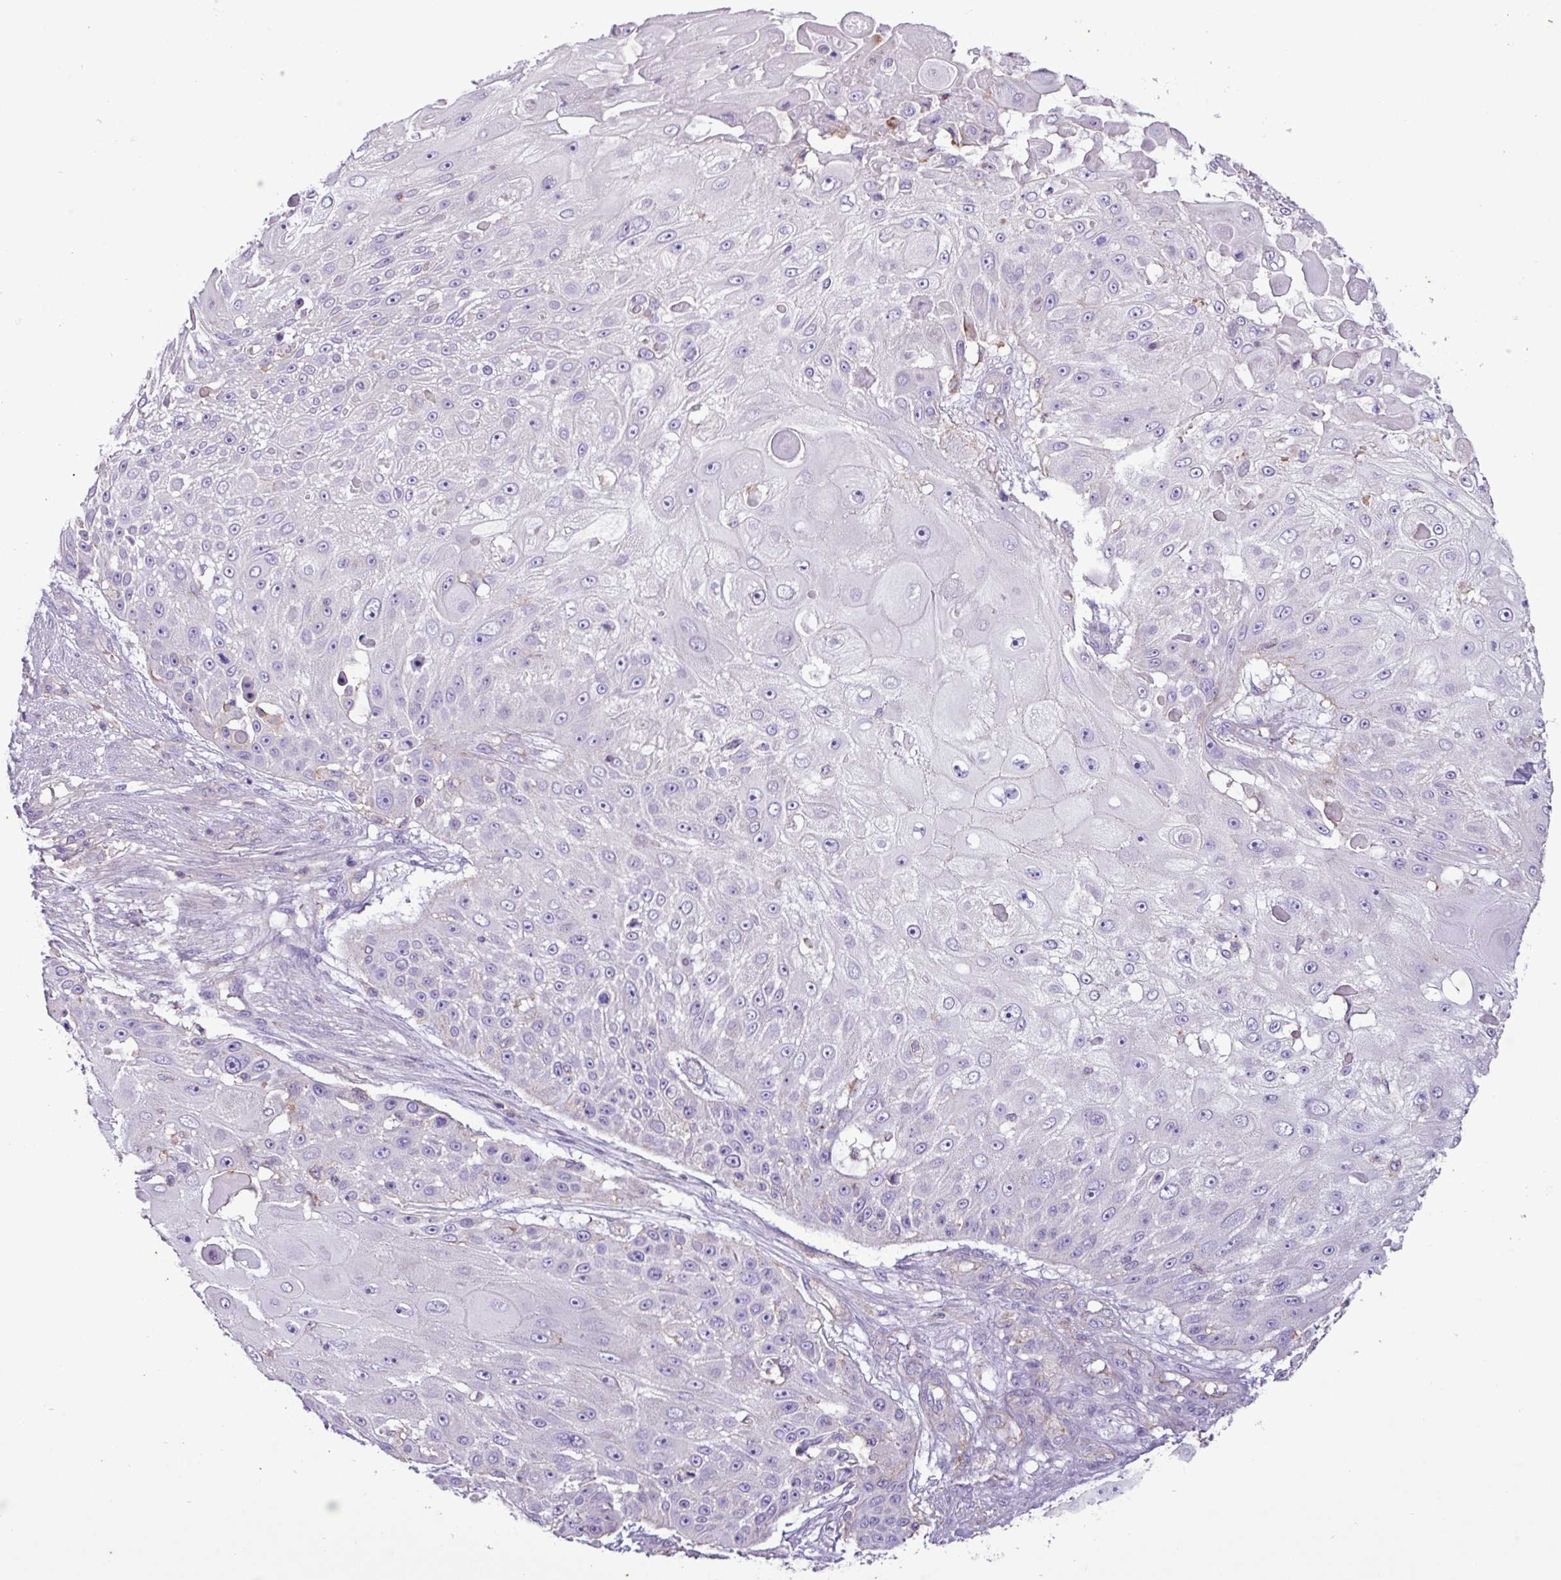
{"staining": {"intensity": "negative", "quantity": "none", "location": "none"}, "tissue": "skin cancer", "cell_type": "Tumor cells", "image_type": "cancer", "snomed": [{"axis": "morphology", "description": "Squamous cell carcinoma, NOS"}, {"axis": "topography", "description": "Skin"}], "caption": "IHC of human squamous cell carcinoma (skin) shows no staining in tumor cells.", "gene": "ZNF334", "patient": {"sex": "female", "age": 86}}